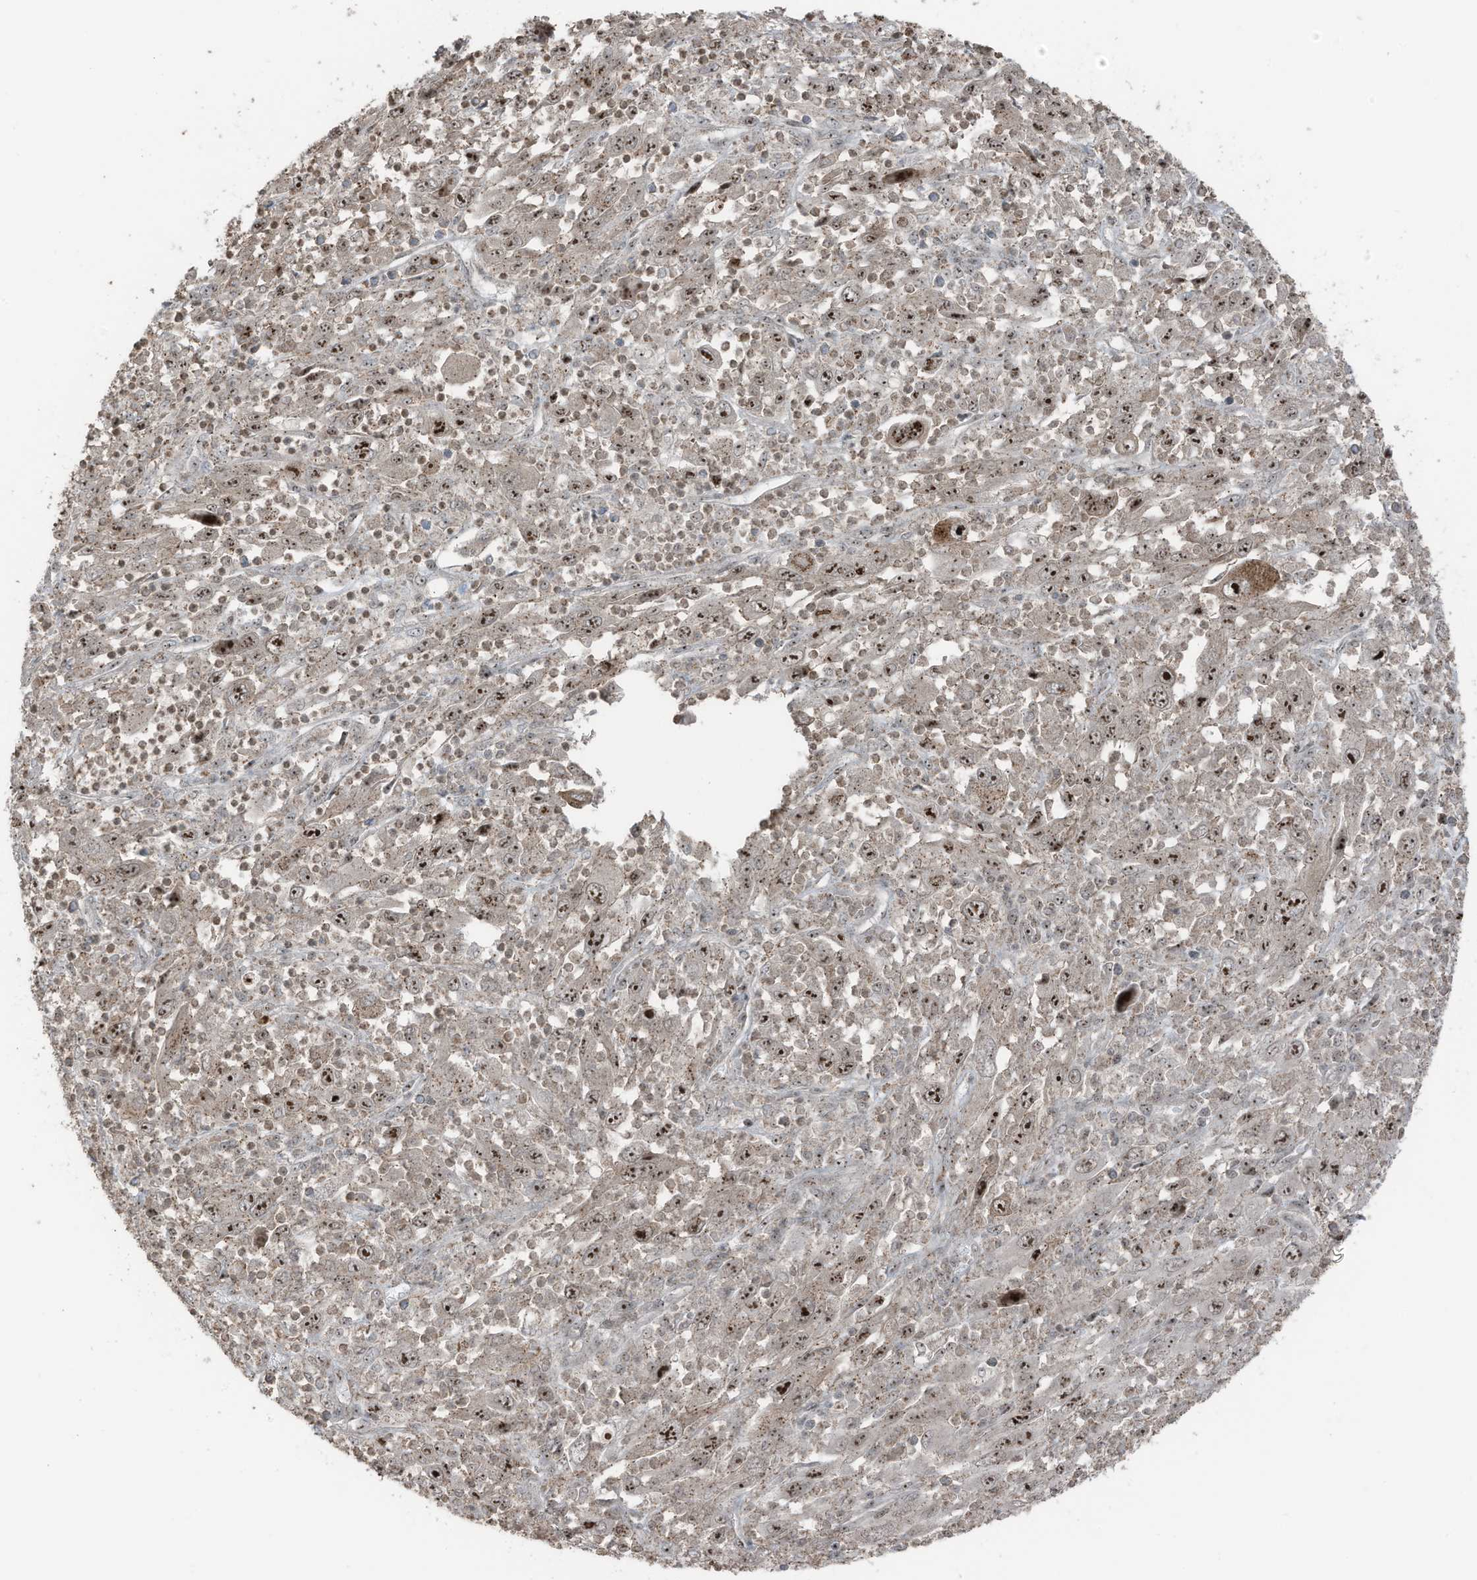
{"staining": {"intensity": "moderate", "quantity": ">75%", "location": "nuclear"}, "tissue": "melanoma", "cell_type": "Tumor cells", "image_type": "cancer", "snomed": [{"axis": "morphology", "description": "Malignant melanoma, Metastatic site"}, {"axis": "topography", "description": "Skin"}], "caption": "DAB (3,3'-diaminobenzidine) immunohistochemical staining of malignant melanoma (metastatic site) demonstrates moderate nuclear protein staining in about >75% of tumor cells.", "gene": "UTP3", "patient": {"sex": "female", "age": 56}}